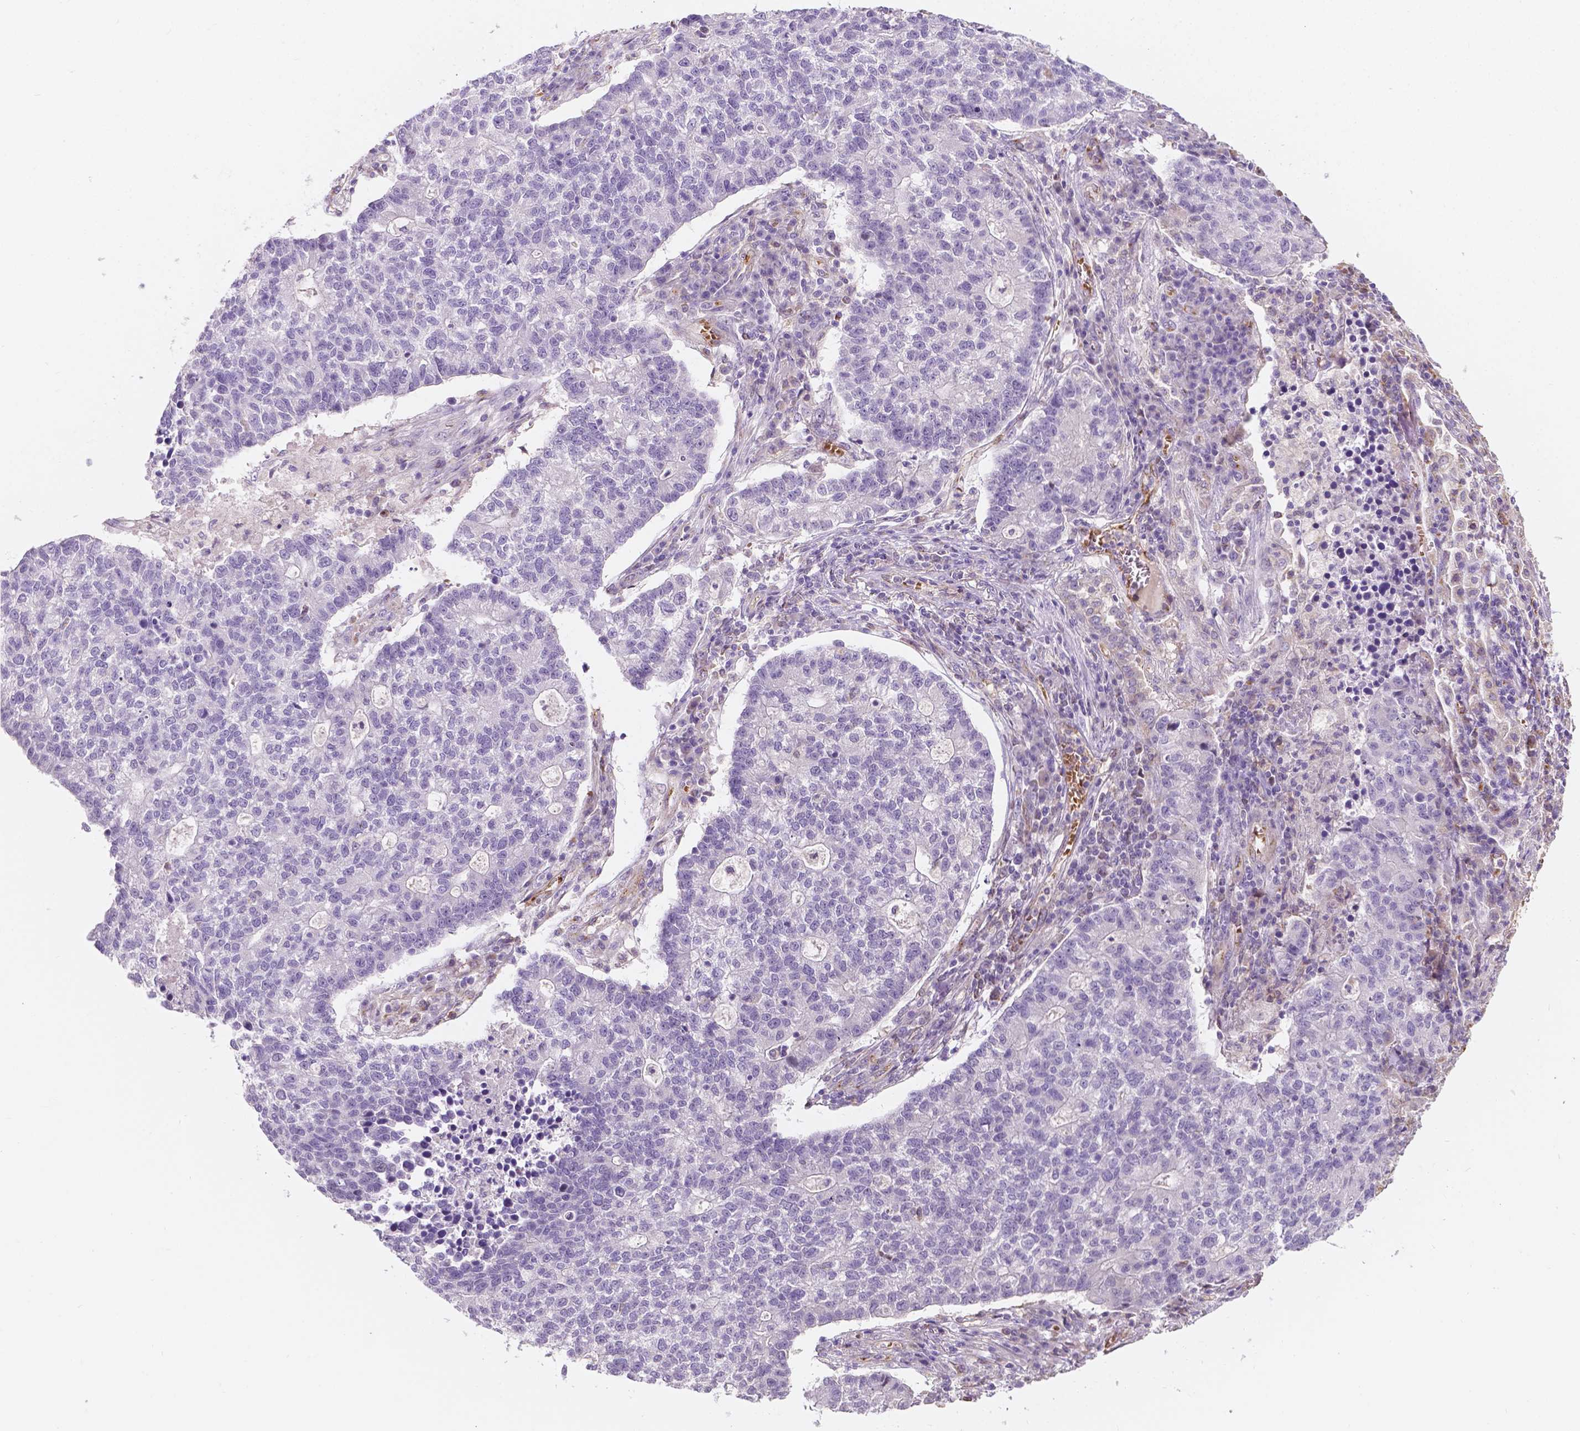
{"staining": {"intensity": "negative", "quantity": "none", "location": "none"}, "tissue": "lung cancer", "cell_type": "Tumor cells", "image_type": "cancer", "snomed": [{"axis": "morphology", "description": "Adenocarcinoma, NOS"}, {"axis": "topography", "description": "Lung"}], "caption": "Tumor cells are negative for brown protein staining in adenocarcinoma (lung).", "gene": "SLC22A4", "patient": {"sex": "male", "age": 57}}